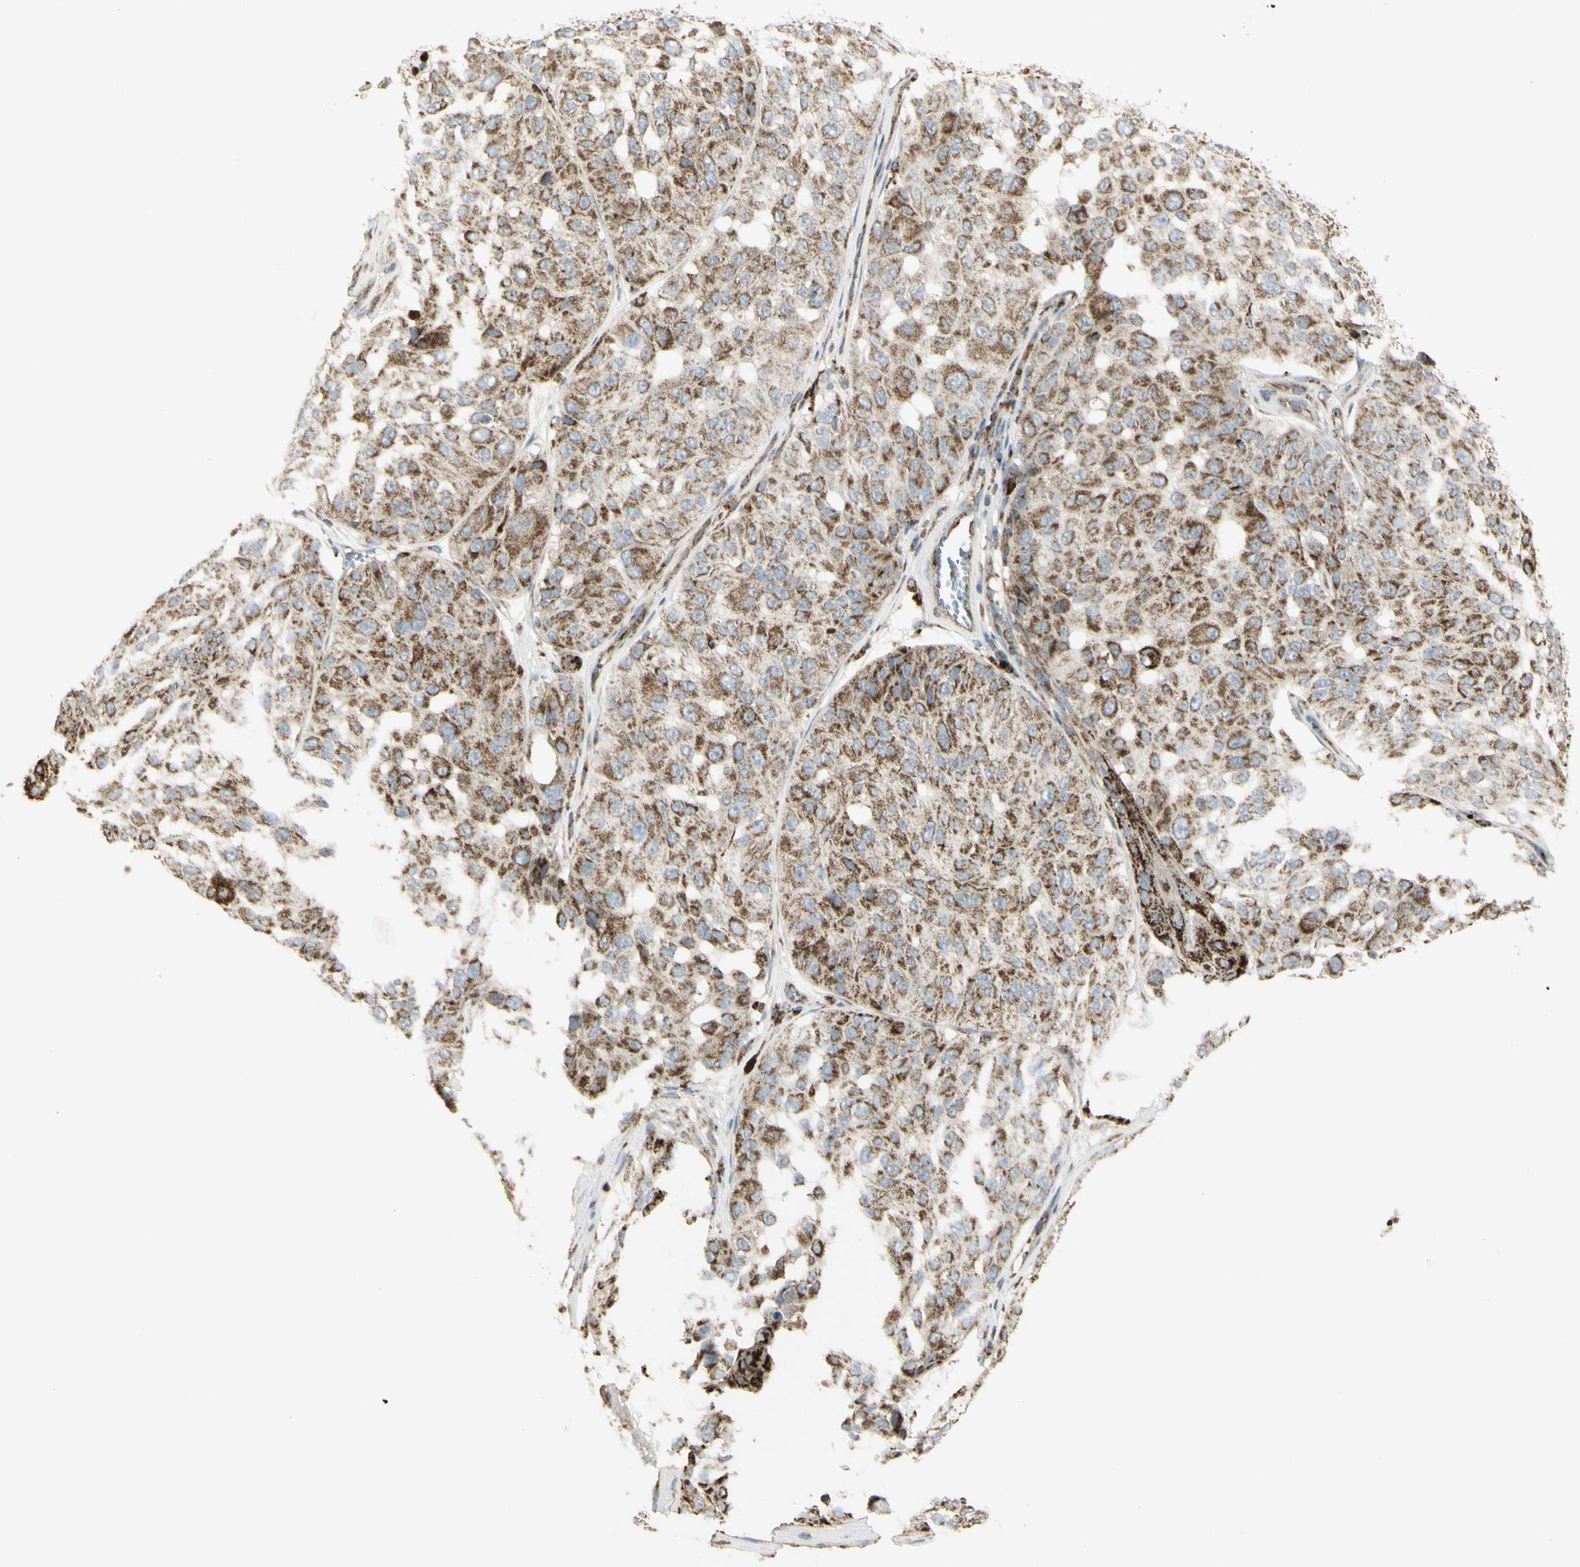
{"staining": {"intensity": "strong", "quantity": ">75%", "location": "cytoplasmic/membranous"}, "tissue": "melanoma", "cell_type": "Tumor cells", "image_type": "cancer", "snomed": [{"axis": "morphology", "description": "Malignant melanoma, NOS"}, {"axis": "topography", "description": "Skin"}], "caption": "This image displays immunohistochemistry (IHC) staining of malignant melanoma, with high strong cytoplasmic/membranous expression in about >75% of tumor cells.", "gene": "CYB5R1", "patient": {"sex": "female", "age": 46}}